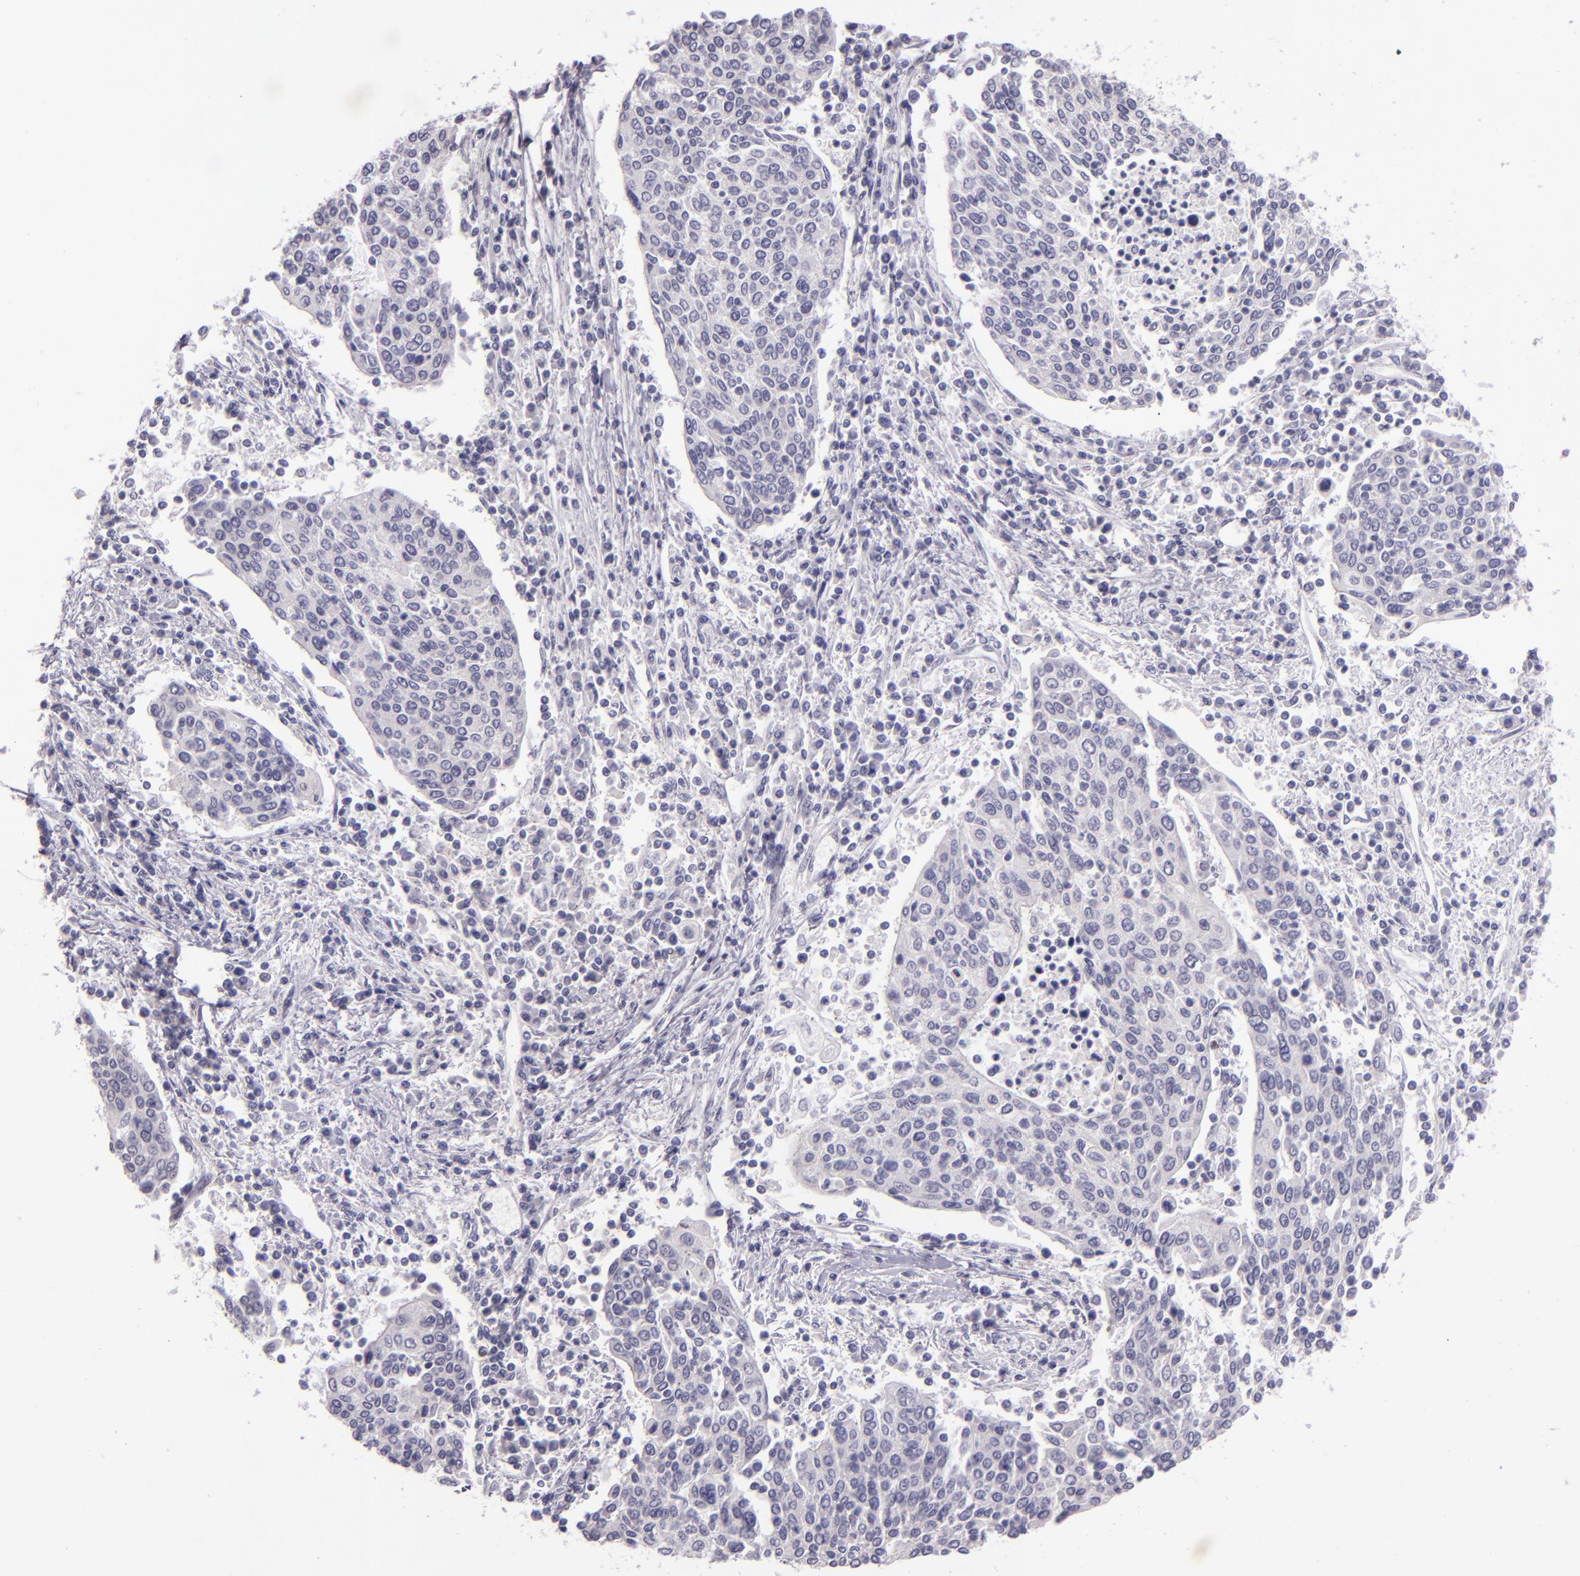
{"staining": {"intensity": "negative", "quantity": "none", "location": "none"}, "tissue": "cervical cancer", "cell_type": "Tumor cells", "image_type": "cancer", "snomed": [{"axis": "morphology", "description": "Squamous cell carcinoma, NOS"}, {"axis": "topography", "description": "Cervix"}], "caption": "Protein analysis of cervical cancer (squamous cell carcinoma) demonstrates no significant staining in tumor cells.", "gene": "SNCB", "patient": {"sex": "female", "age": 40}}